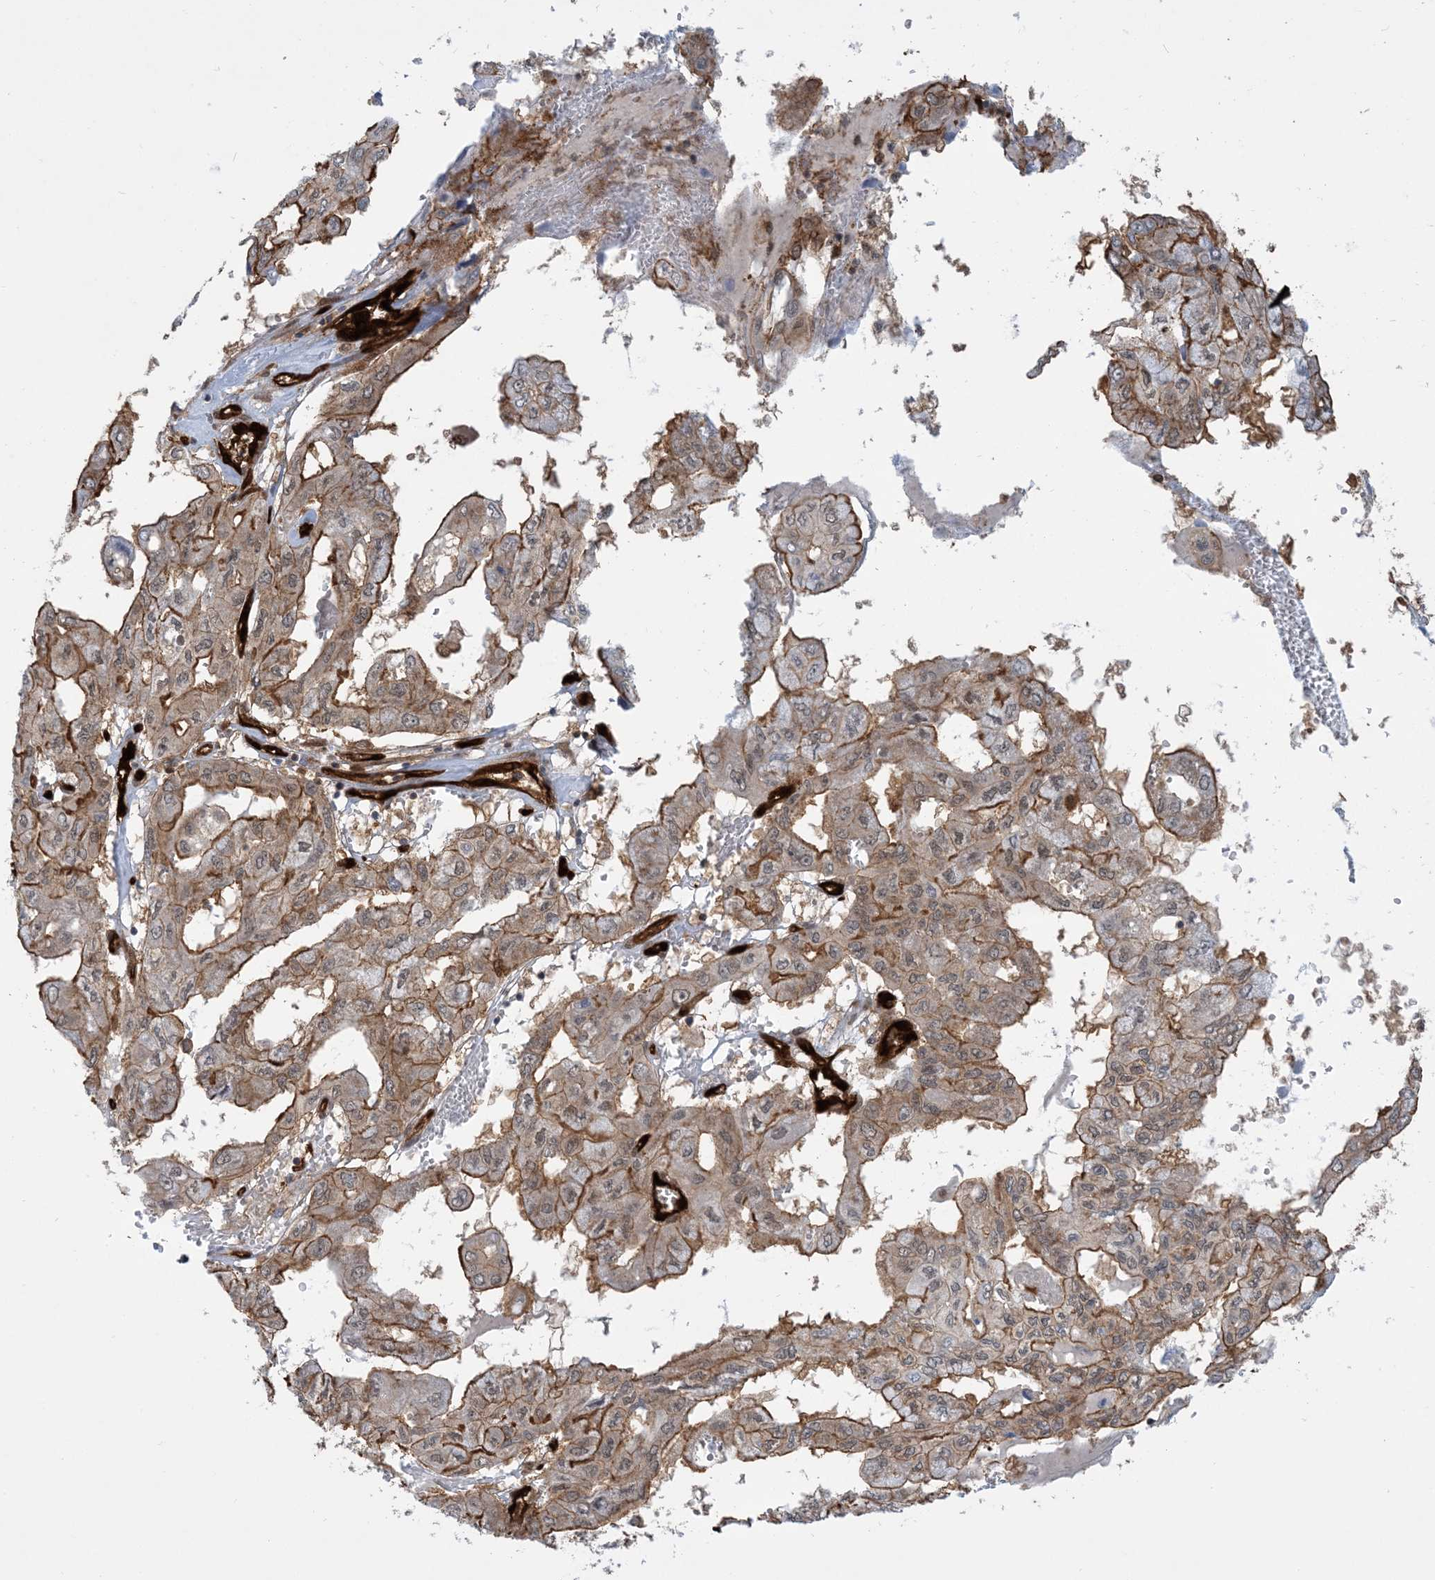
{"staining": {"intensity": "moderate", "quantity": ">75%", "location": "cytoplasmic/membranous"}, "tissue": "pancreatic cancer", "cell_type": "Tumor cells", "image_type": "cancer", "snomed": [{"axis": "morphology", "description": "Adenocarcinoma, NOS"}, {"axis": "topography", "description": "Pancreas"}], "caption": "Human pancreatic cancer stained for a protein (brown) reveals moderate cytoplasmic/membranous positive expression in about >75% of tumor cells.", "gene": "PPM1F", "patient": {"sex": "male", "age": 51}}